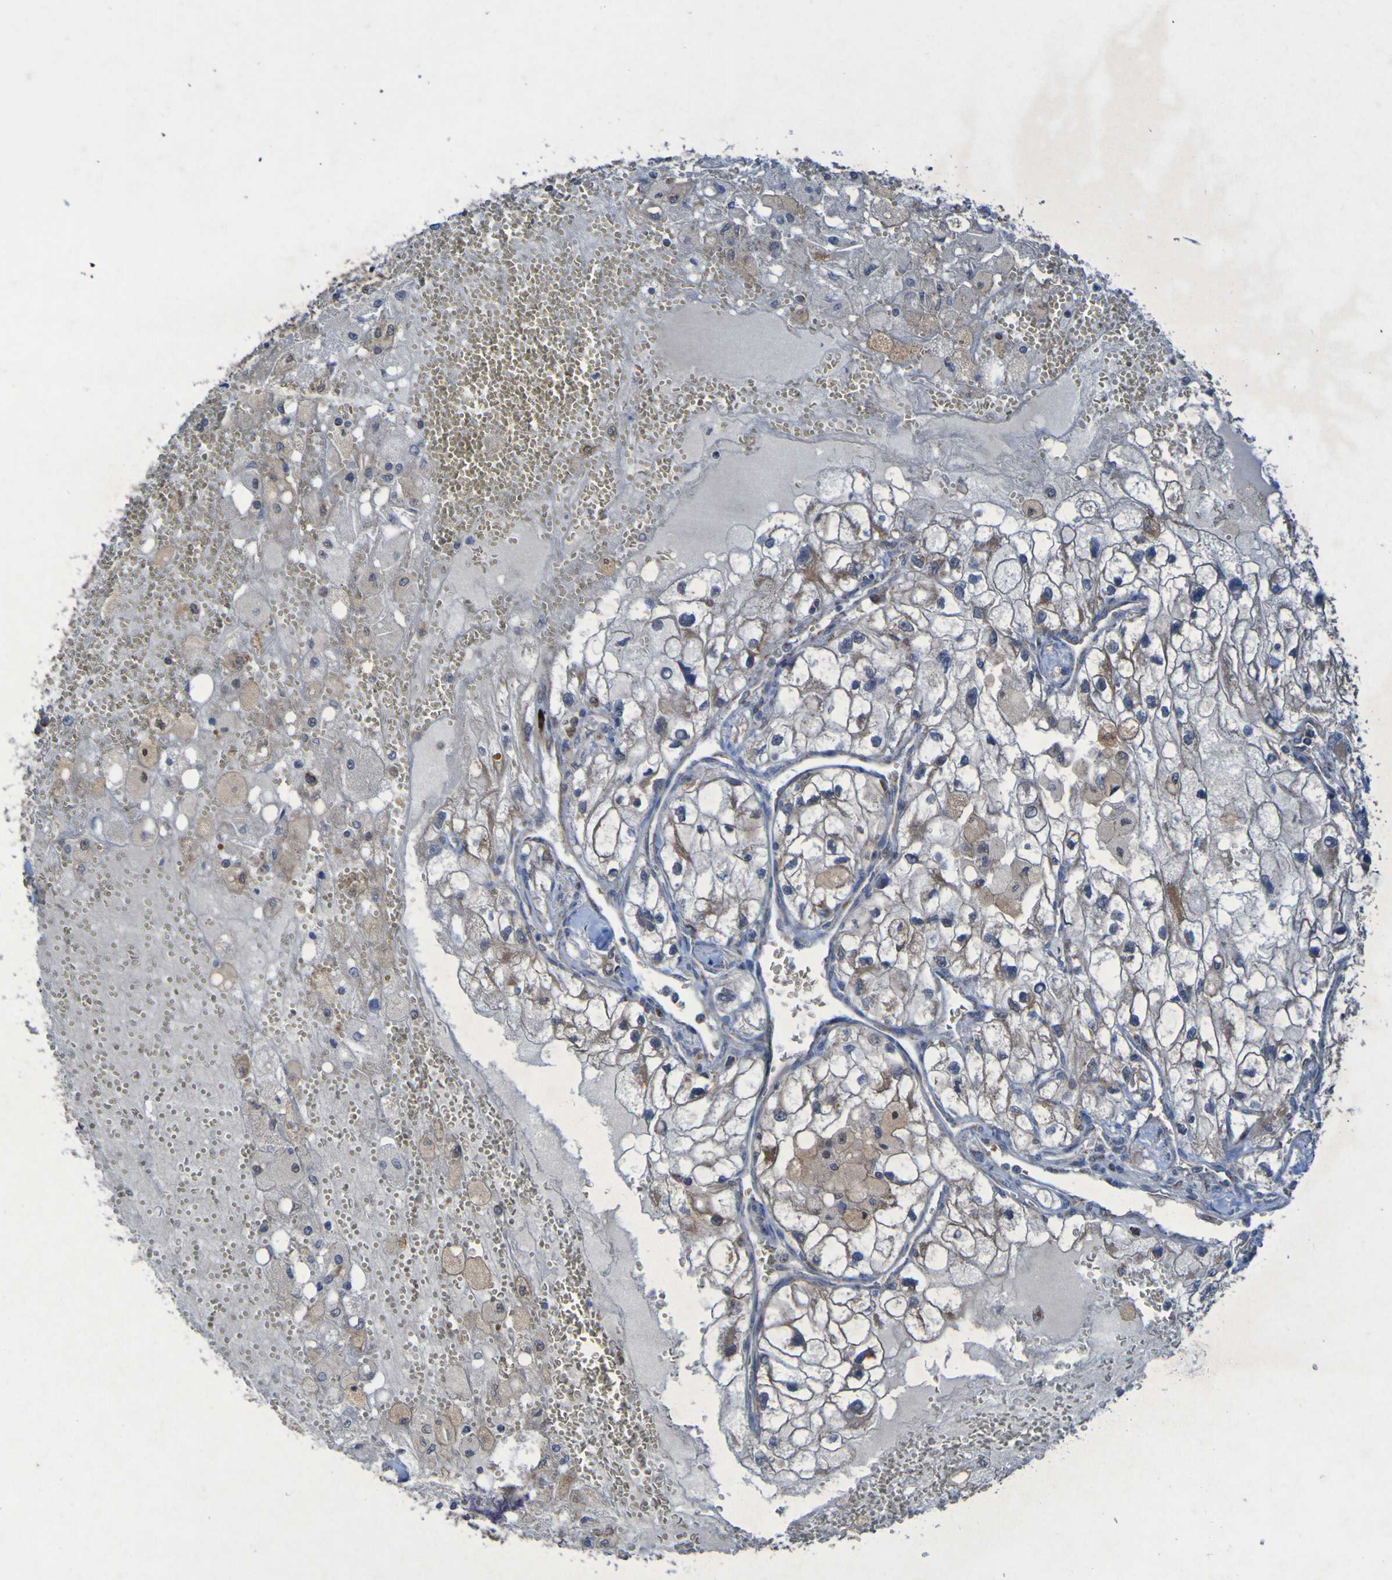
{"staining": {"intensity": "weak", "quantity": "<25%", "location": "cytoplasmic/membranous"}, "tissue": "renal cancer", "cell_type": "Tumor cells", "image_type": "cancer", "snomed": [{"axis": "morphology", "description": "Adenocarcinoma, NOS"}, {"axis": "topography", "description": "Kidney"}], "caption": "Protein analysis of adenocarcinoma (renal) displays no significant staining in tumor cells.", "gene": "CCDC51", "patient": {"sex": "female", "age": 70}}